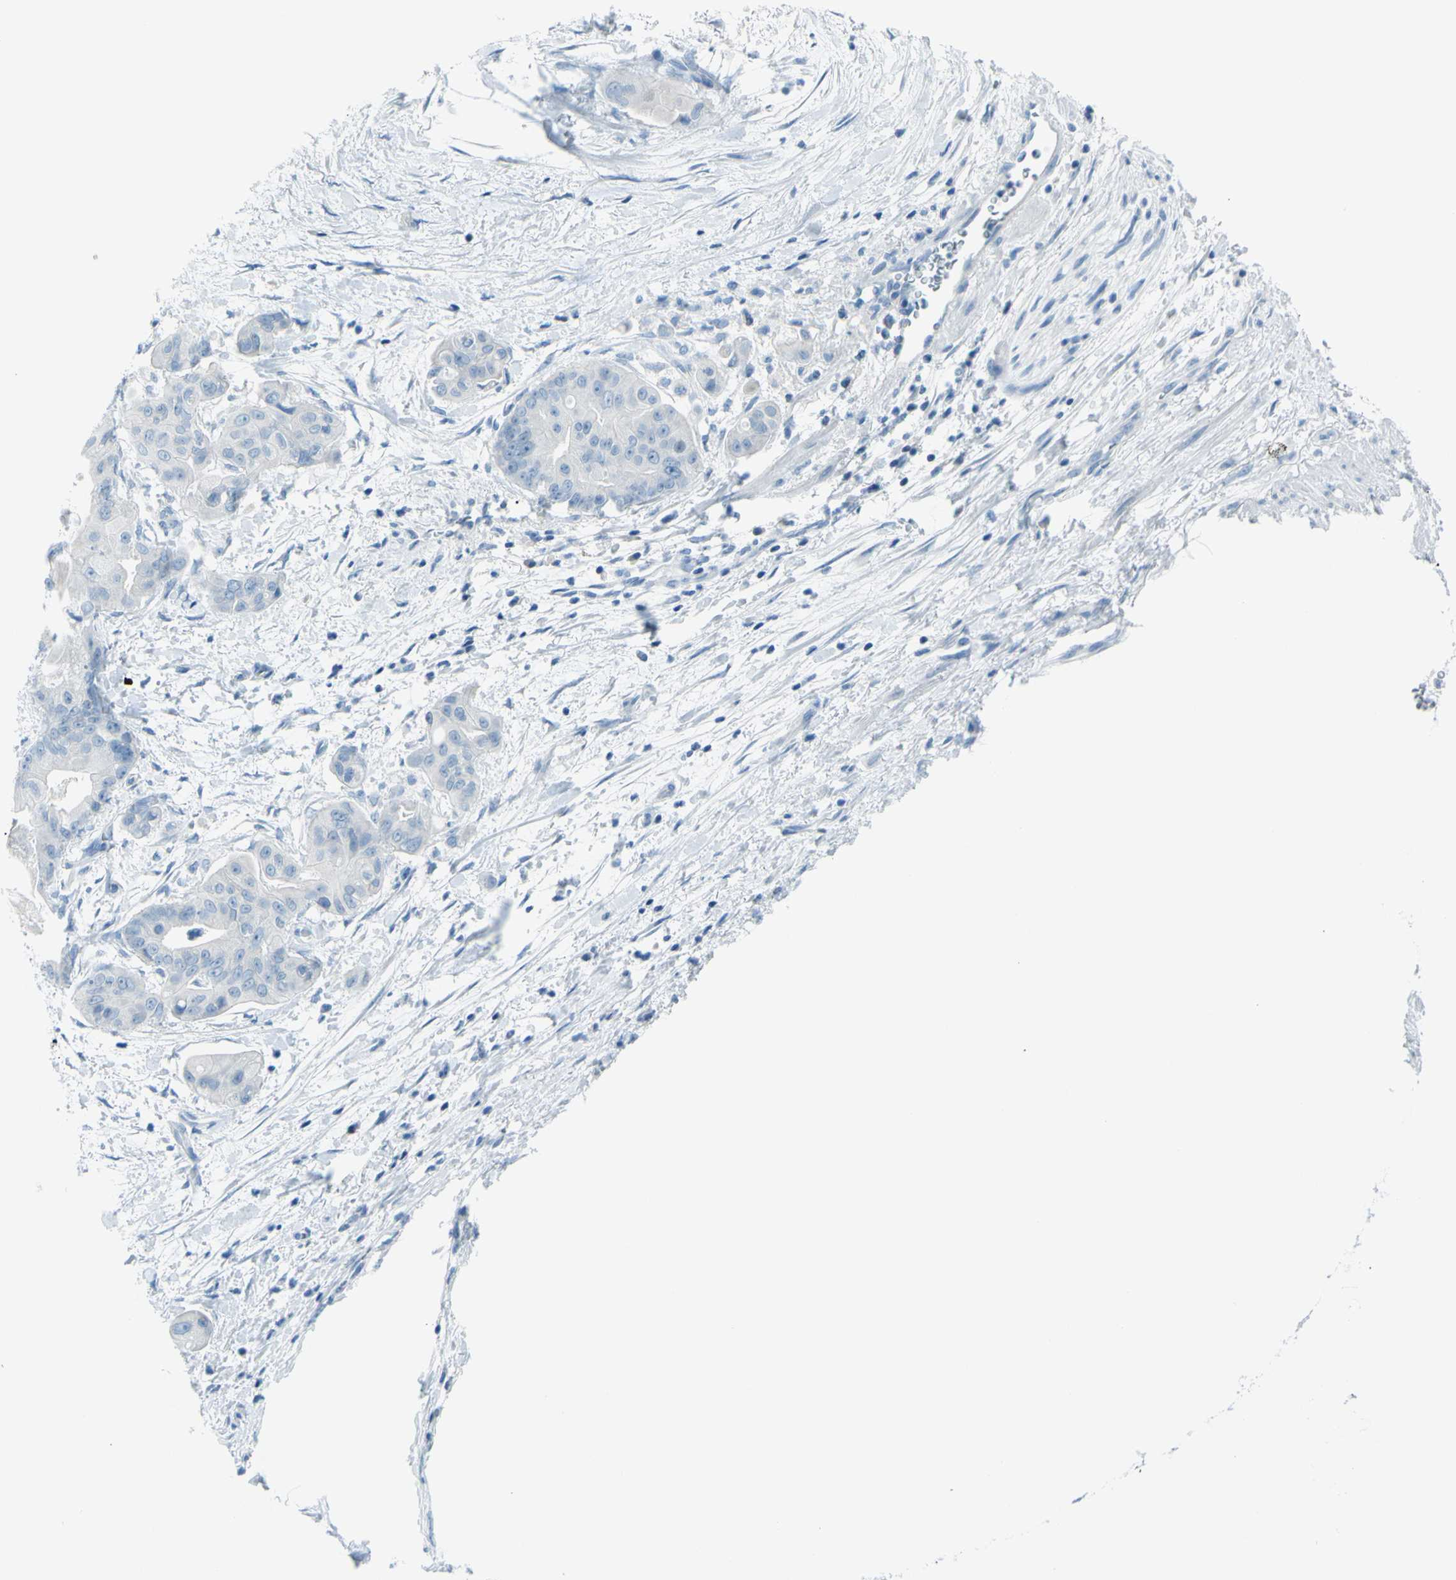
{"staining": {"intensity": "negative", "quantity": "none", "location": "none"}, "tissue": "pancreatic cancer", "cell_type": "Tumor cells", "image_type": "cancer", "snomed": [{"axis": "morphology", "description": "Adenocarcinoma, NOS"}, {"axis": "topography", "description": "Pancreas"}], "caption": "High power microscopy photomicrograph of an immunohistochemistry image of pancreatic adenocarcinoma, revealing no significant expression in tumor cells. (Immunohistochemistry, brightfield microscopy, high magnification).", "gene": "TFPI2", "patient": {"sex": "female", "age": 75}}